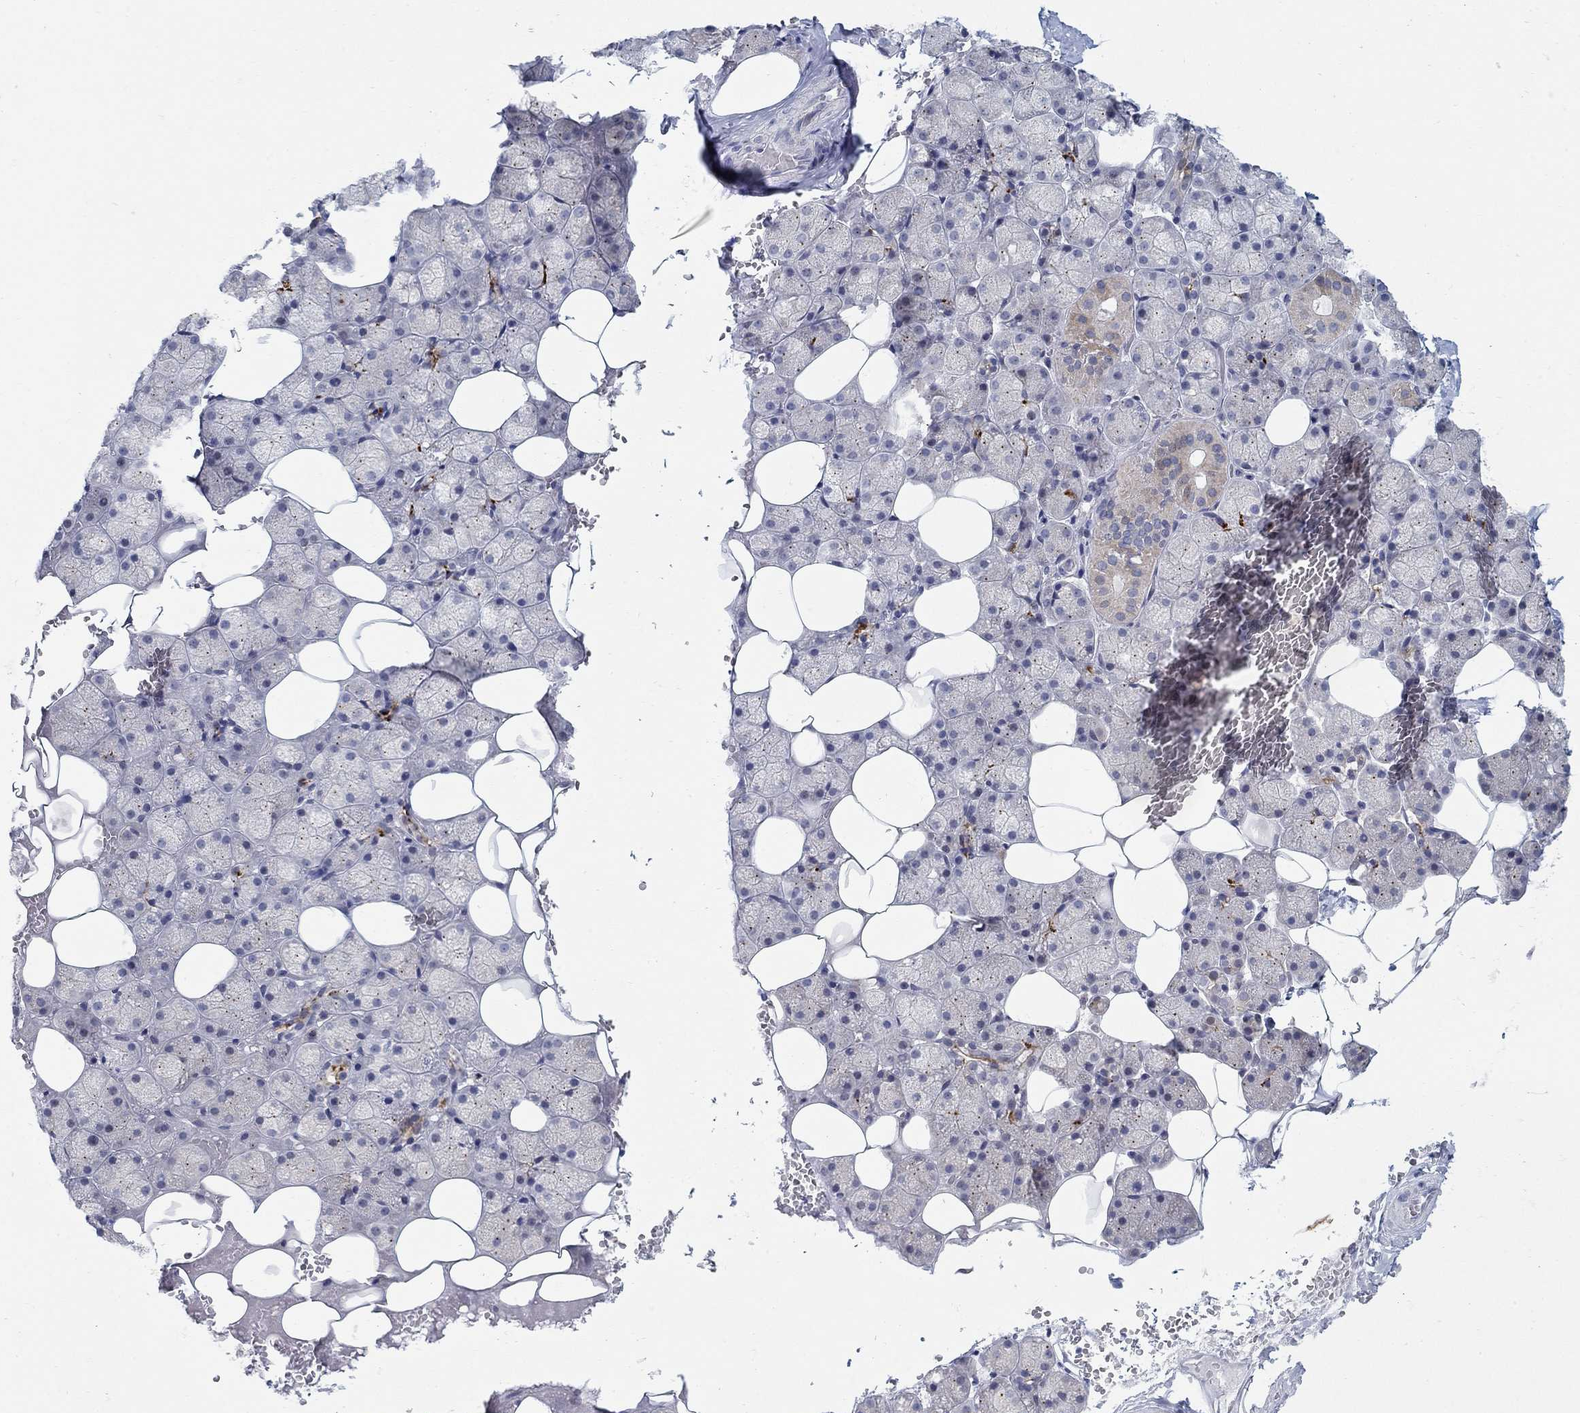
{"staining": {"intensity": "strong", "quantity": "<25%", "location": "cytoplasmic/membranous"}, "tissue": "salivary gland", "cell_type": "Glandular cells", "image_type": "normal", "snomed": [{"axis": "morphology", "description": "Normal tissue, NOS"}, {"axis": "topography", "description": "Salivary gland"}], "caption": "Immunohistochemical staining of benign human salivary gland reveals strong cytoplasmic/membranous protein positivity in approximately <25% of glandular cells. Nuclei are stained in blue.", "gene": "ANO7", "patient": {"sex": "male", "age": 38}}